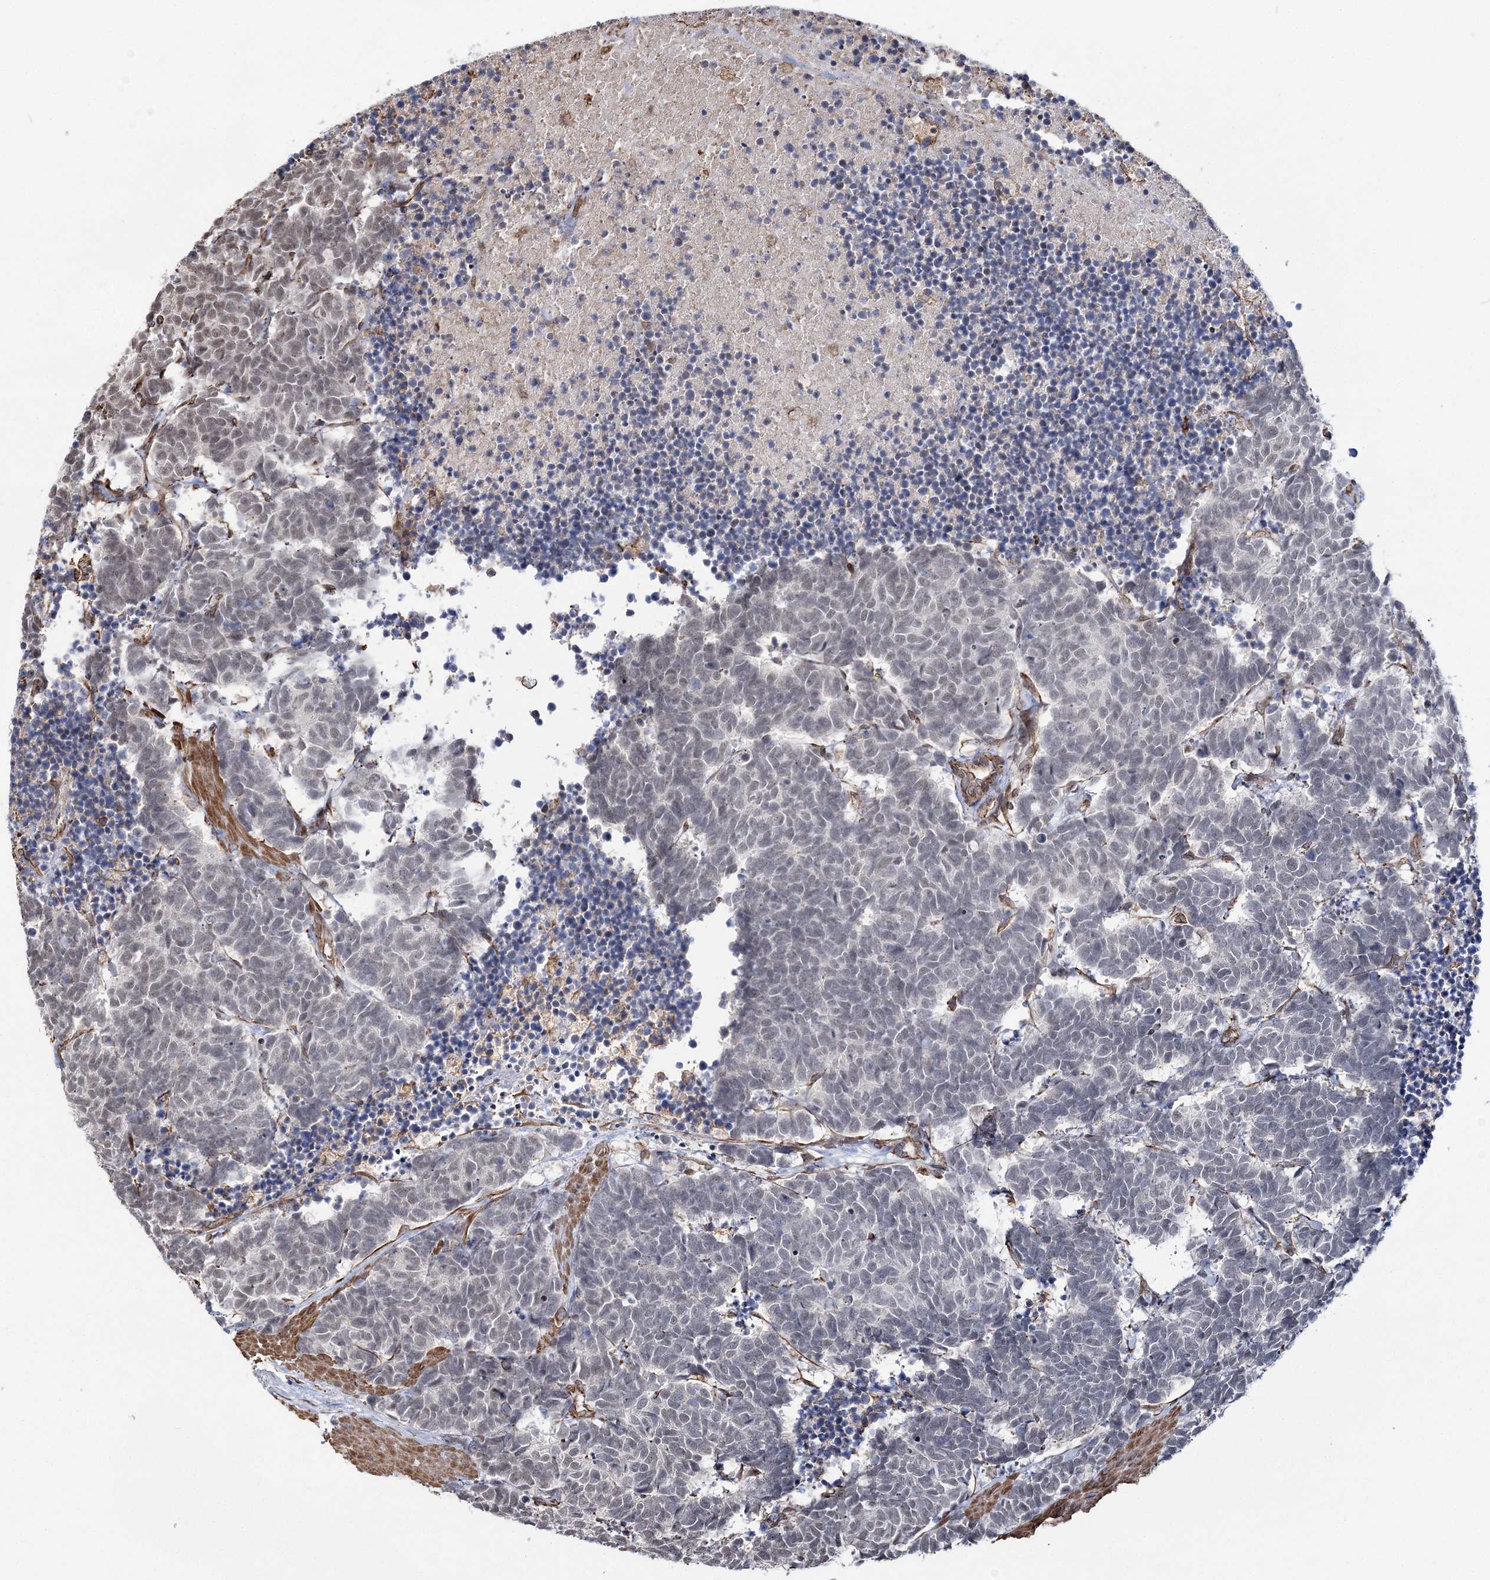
{"staining": {"intensity": "weak", "quantity": "25%-75%", "location": "nuclear"}, "tissue": "carcinoid", "cell_type": "Tumor cells", "image_type": "cancer", "snomed": [{"axis": "morphology", "description": "Carcinoma, NOS"}, {"axis": "morphology", "description": "Carcinoid, malignant, NOS"}, {"axis": "topography", "description": "Urinary bladder"}], "caption": "Protein staining by immunohistochemistry displays weak nuclear positivity in approximately 25%-75% of tumor cells in carcinoid.", "gene": "ATP11B", "patient": {"sex": "male", "age": 57}}